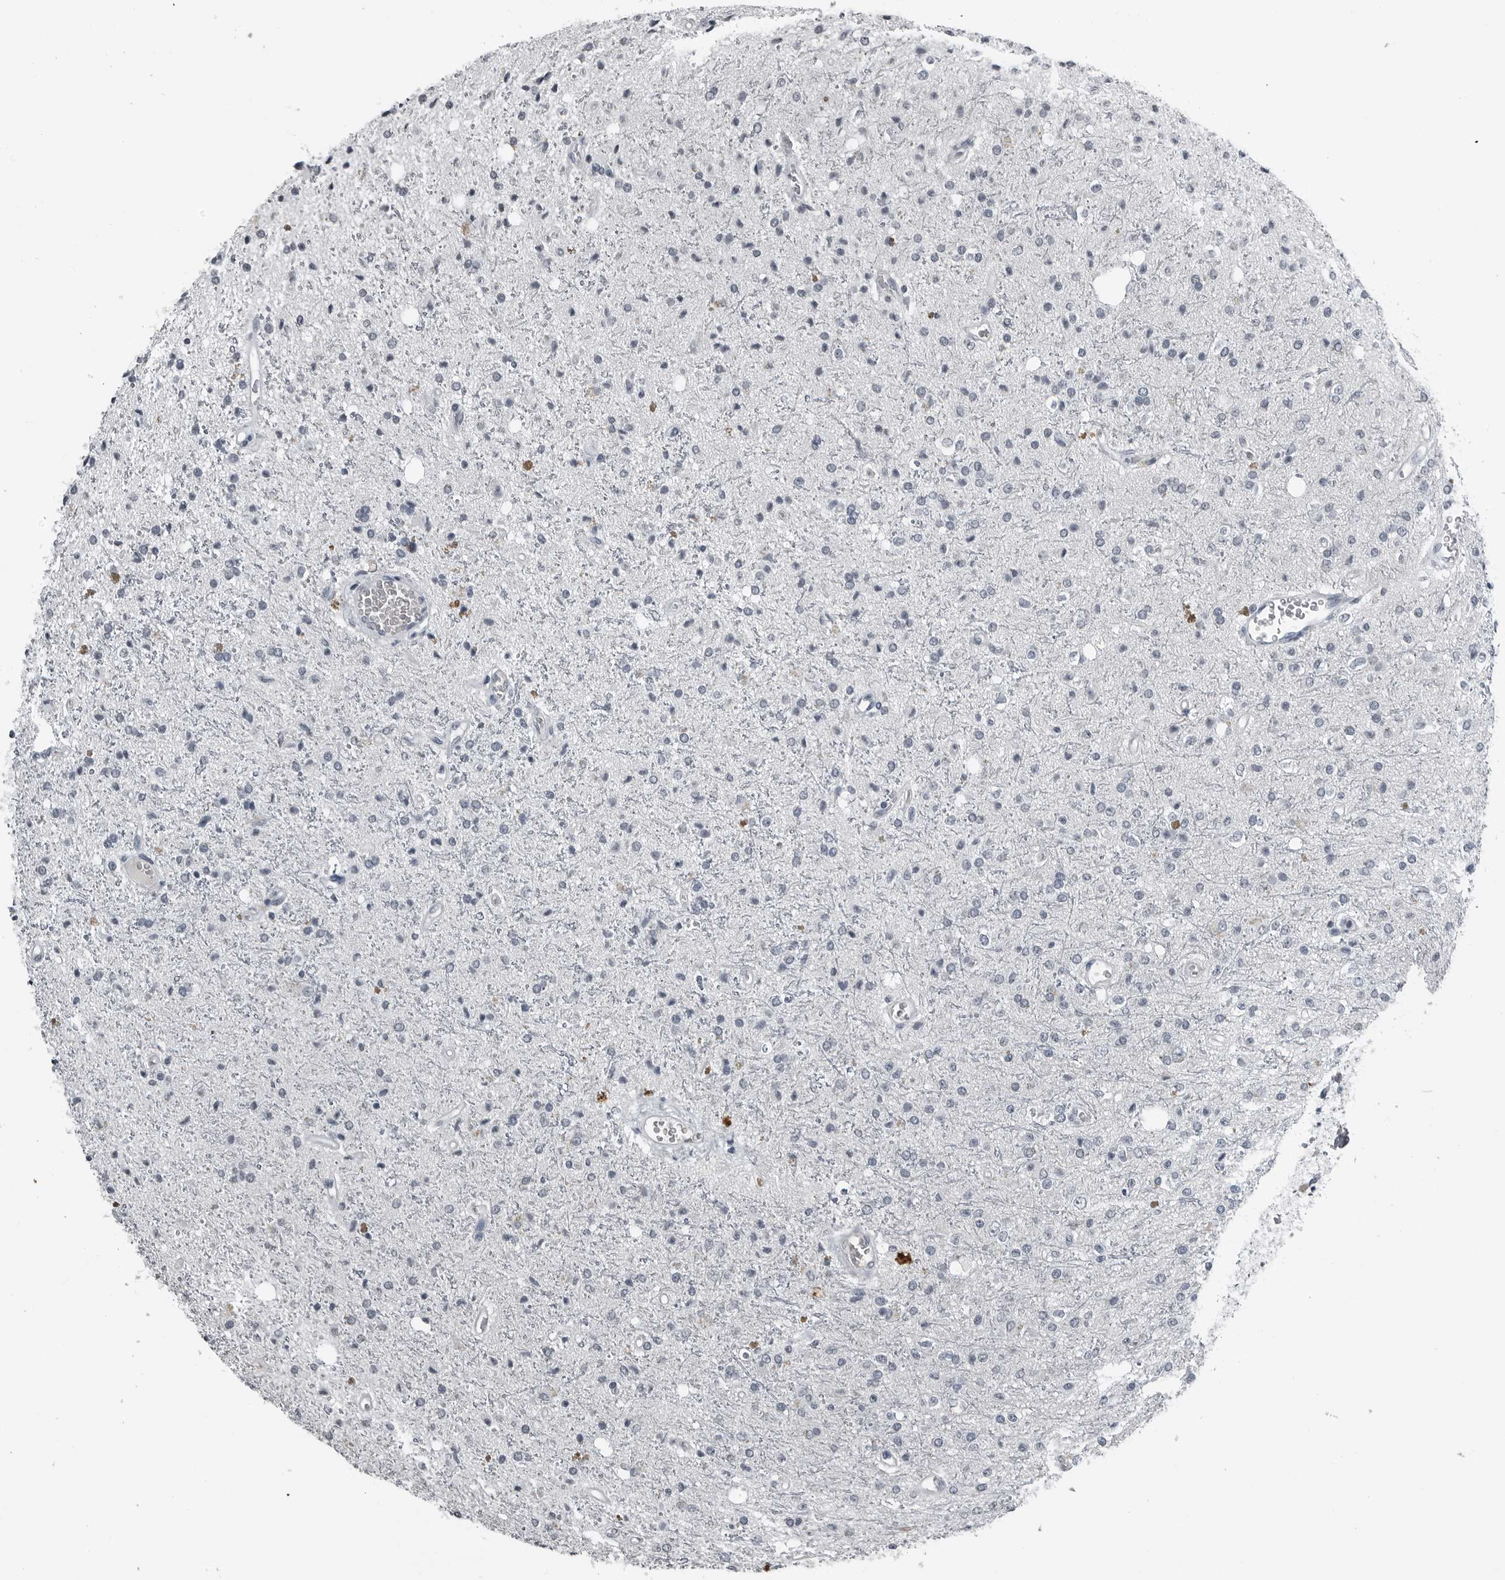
{"staining": {"intensity": "negative", "quantity": "none", "location": "none"}, "tissue": "glioma", "cell_type": "Tumor cells", "image_type": "cancer", "snomed": [{"axis": "morphology", "description": "Glioma, malignant, High grade"}, {"axis": "topography", "description": "Brain"}], "caption": "This is an immunohistochemistry micrograph of malignant high-grade glioma. There is no positivity in tumor cells.", "gene": "SPINK1", "patient": {"sex": "male", "age": 47}}